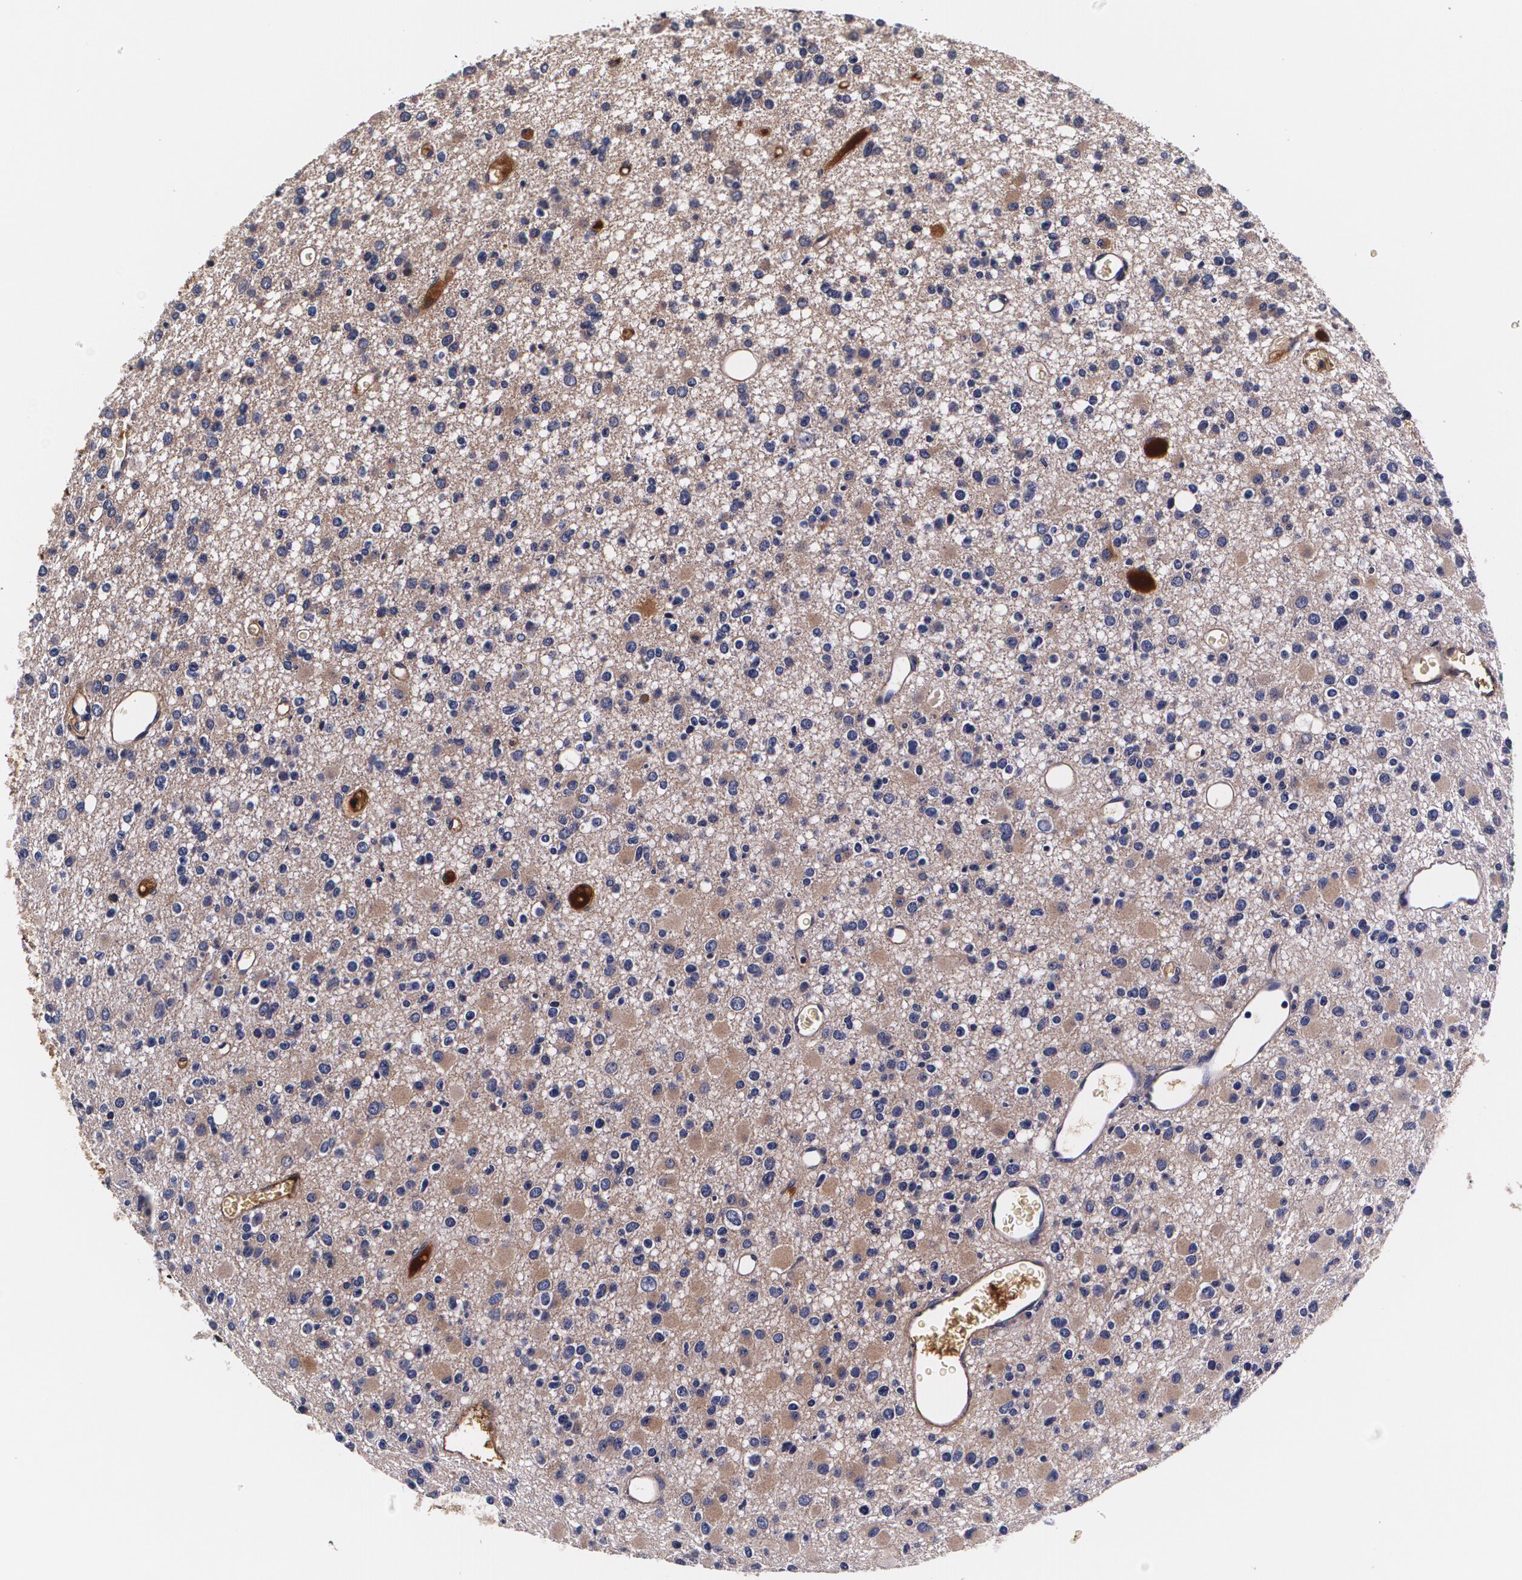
{"staining": {"intensity": "moderate", "quantity": "25%-75%", "location": "cytoplasmic/membranous"}, "tissue": "glioma", "cell_type": "Tumor cells", "image_type": "cancer", "snomed": [{"axis": "morphology", "description": "Glioma, malignant, Low grade"}, {"axis": "topography", "description": "Brain"}], "caption": "Tumor cells show moderate cytoplasmic/membranous positivity in about 25%-75% of cells in glioma. (DAB (3,3'-diaminobenzidine) = brown stain, brightfield microscopy at high magnification).", "gene": "TTR", "patient": {"sex": "male", "age": 42}}